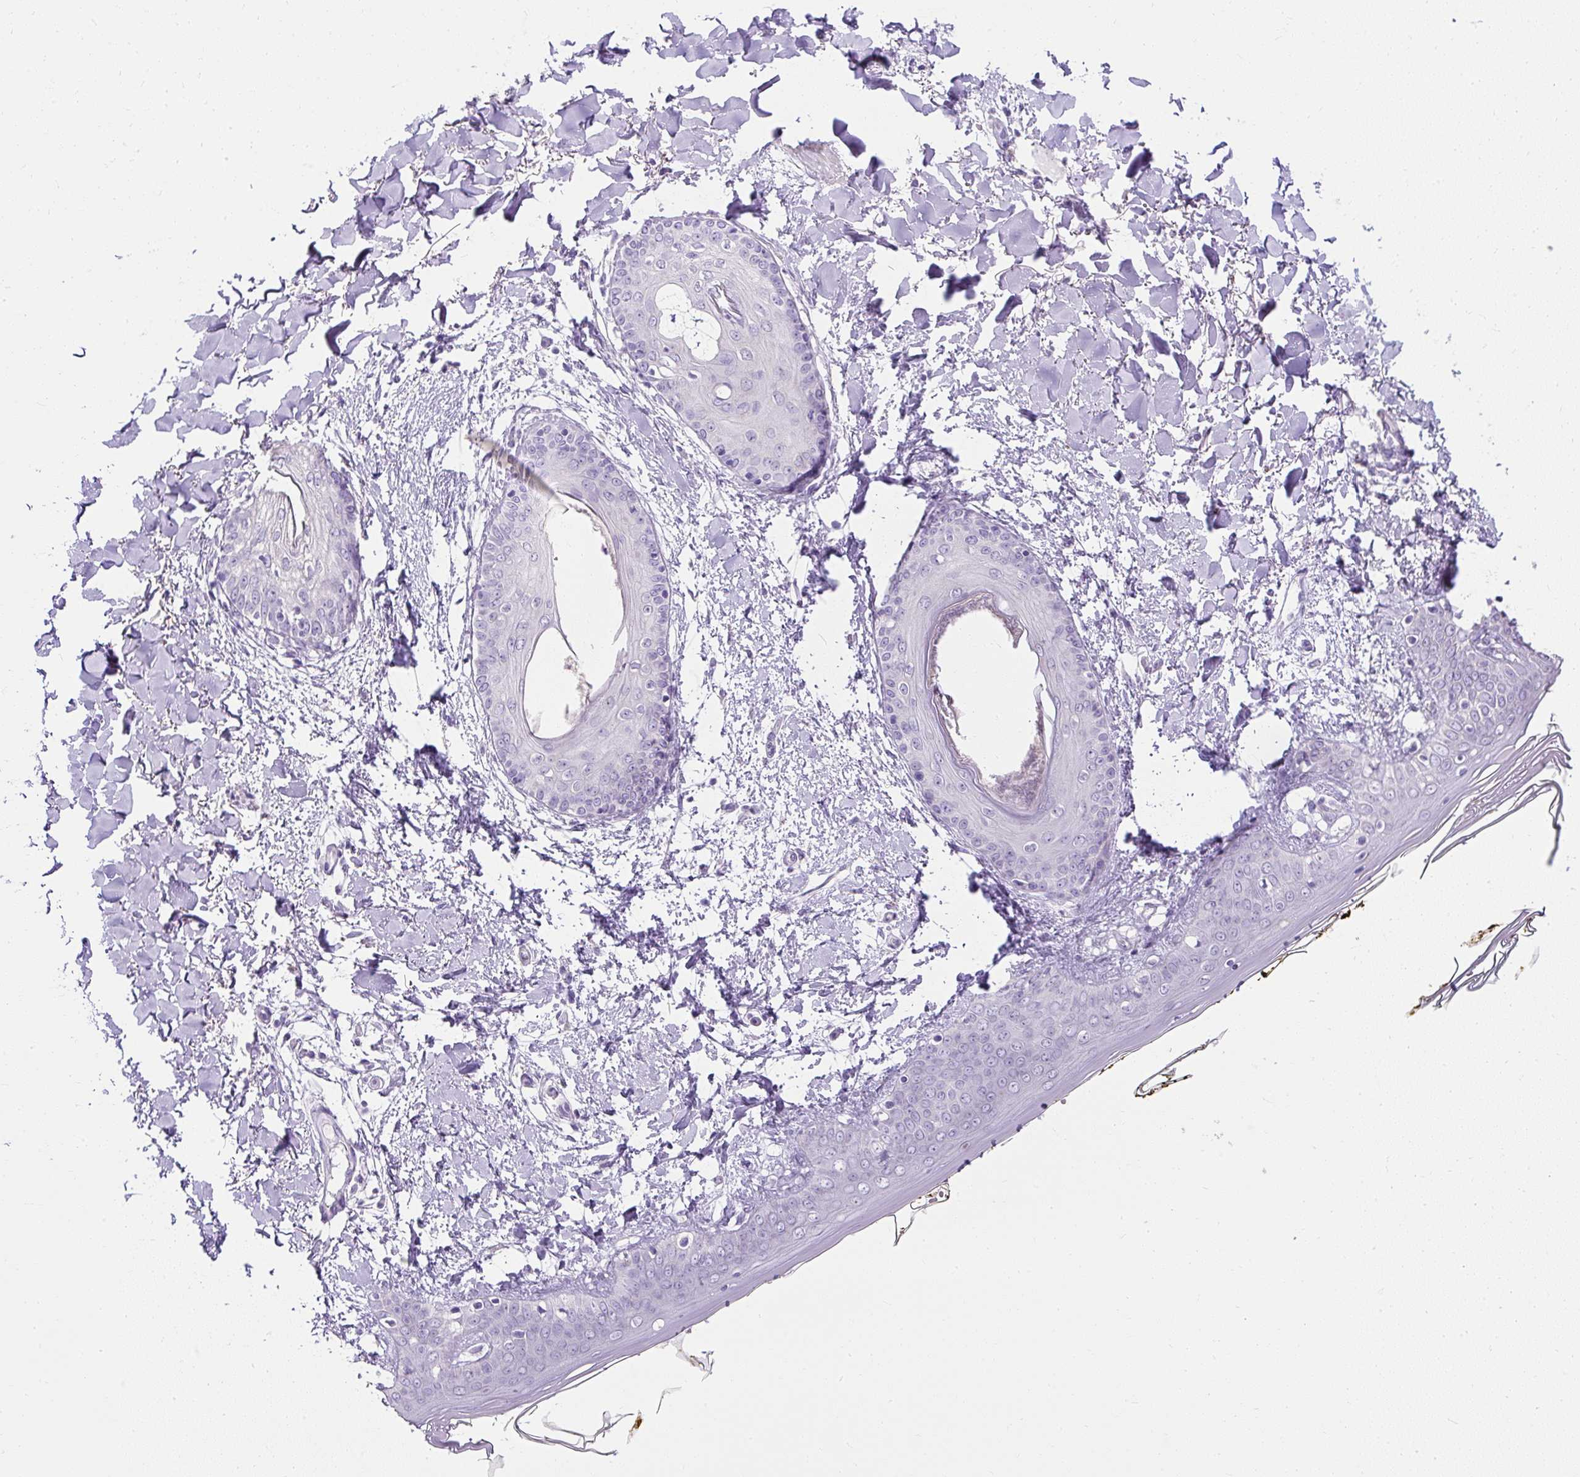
{"staining": {"intensity": "negative", "quantity": "none", "location": "none"}, "tissue": "skin", "cell_type": "Fibroblasts", "image_type": "normal", "snomed": [{"axis": "morphology", "description": "Normal tissue, NOS"}, {"axis": "topography", "description": "Skin"}], "caption": "IHC of normal human skin displays no positivity in fibroblasts. The staining is performed using DAB (3,3'-diaminobenzidine) brown chromogen with nuclei counter-stained in using hematoxylin.", "gene": "C2CD4C", "patient": {"sex": "female", "age": 34}}